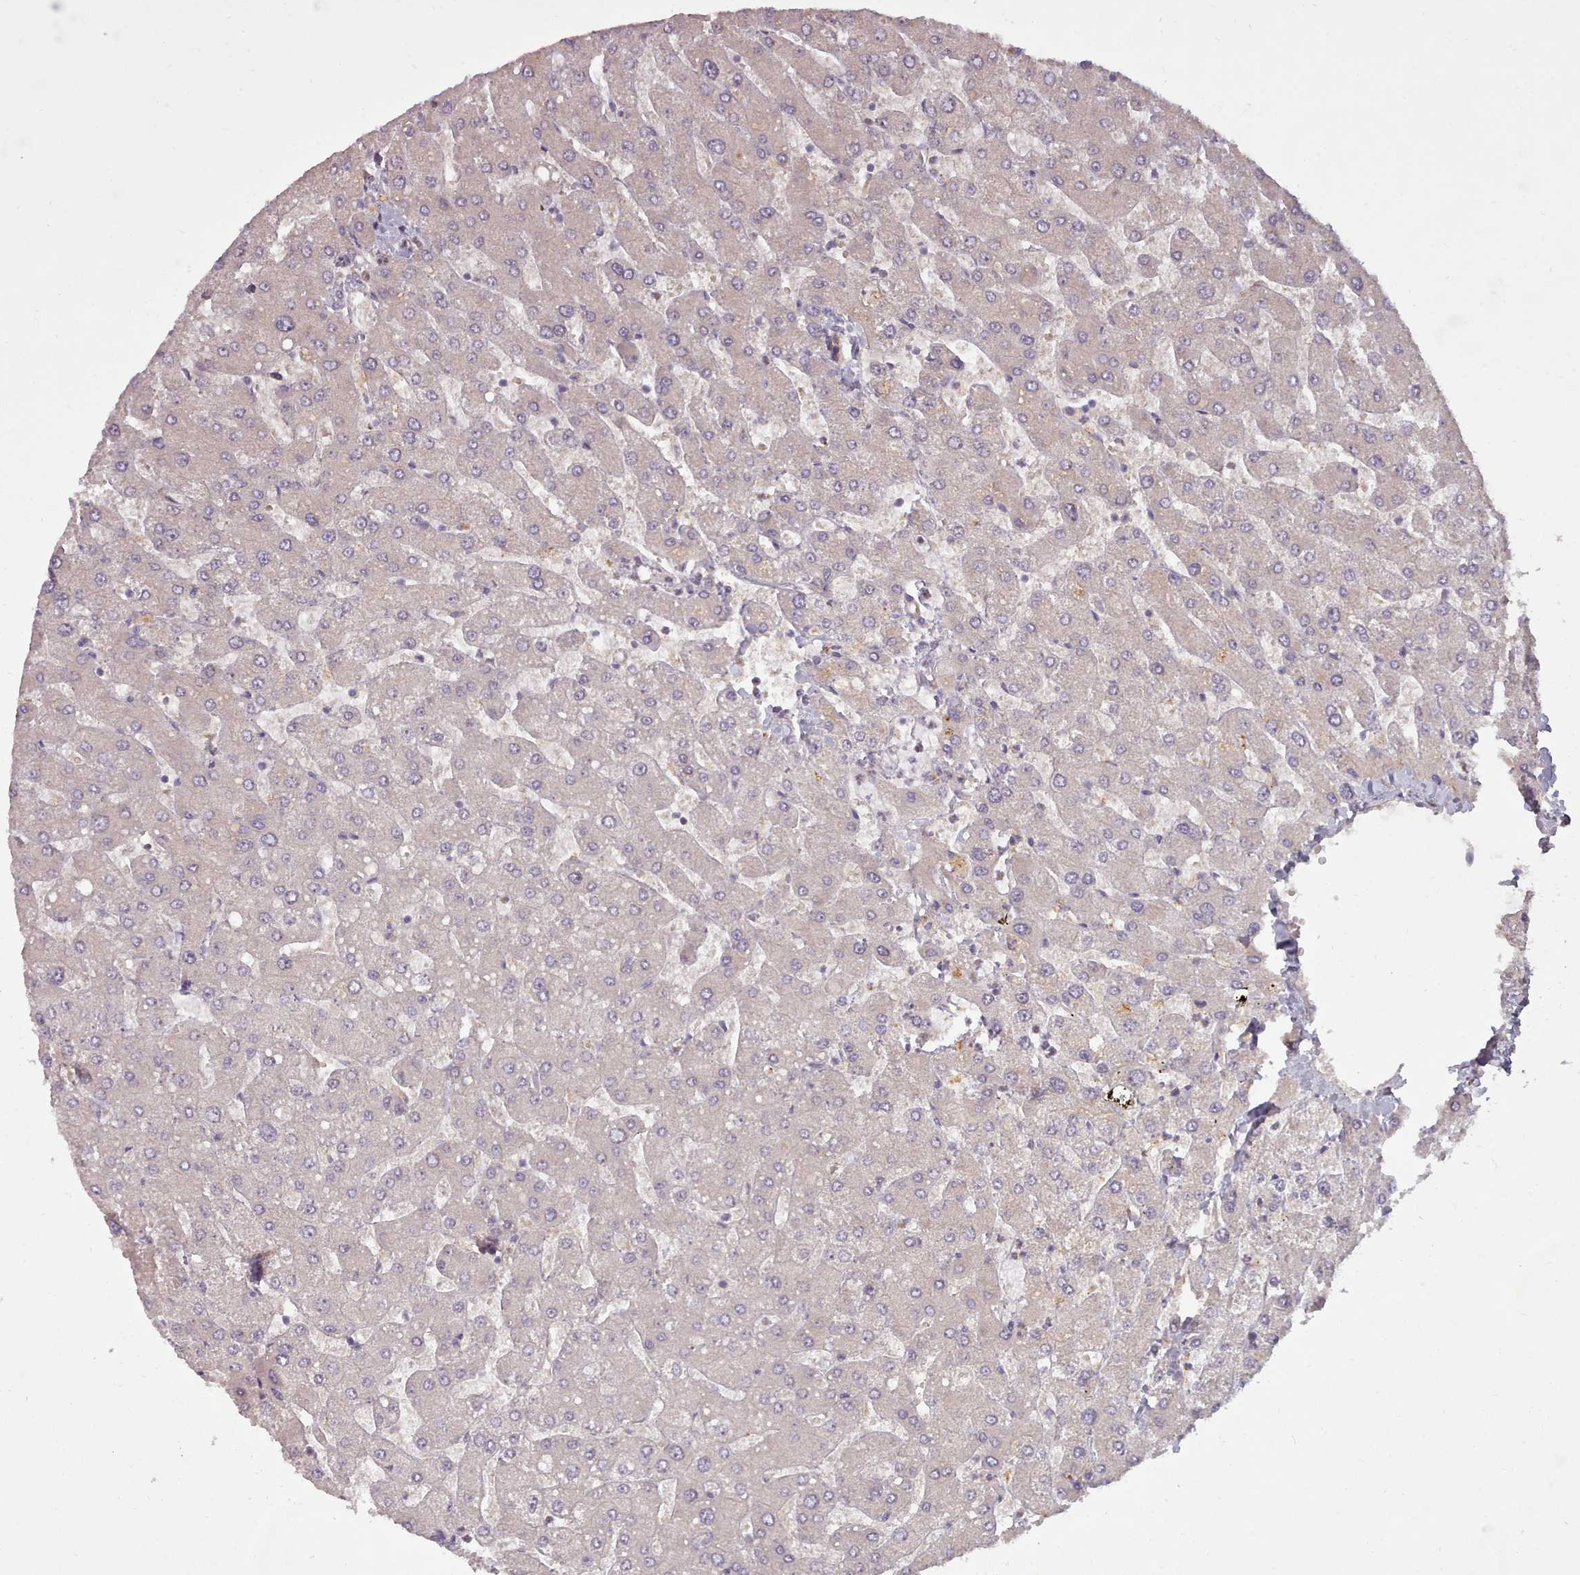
{"staining": {"intensity": "negative", "quantity": "none", "location": "none"}, "tissue": "liver", "cell_type": "Cholangiocytes", "image_type": "normal", "snomed": [{"axis": "morphology", "description": "Normal tissue, NOS"}, {"axis": "topography", "description": "Liver"}], "caption": "This histopathology image is of normal liver stained with IHC to label a protein in brown with the nuclei are counter-stained blue. There is no positivity in cholangiocytes.", "gene": "GBGT1", "patient": {"sex": "male", "age": 55}}